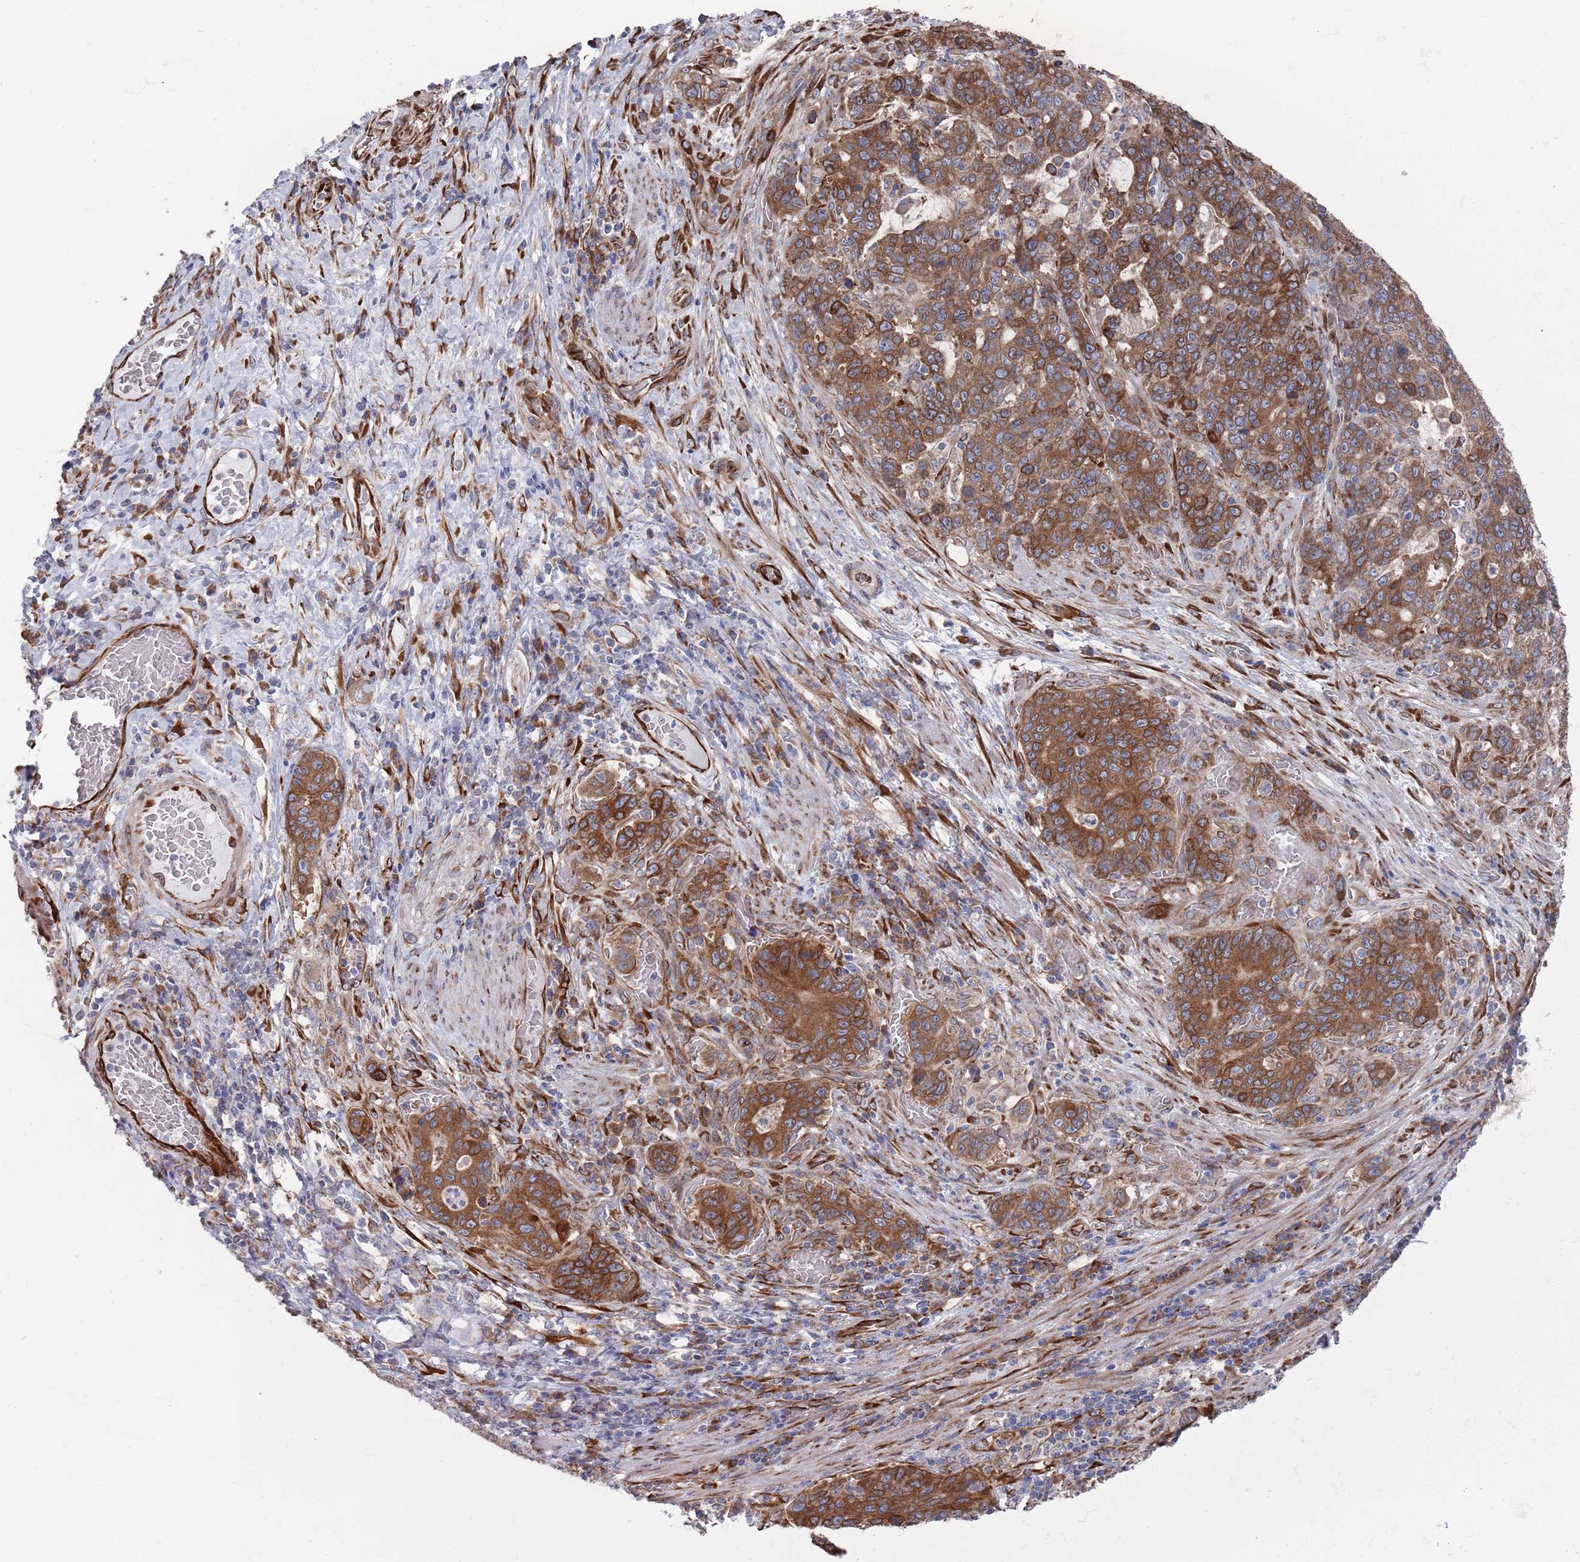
{"staining": {"intensity": "moderate", "quantity": ">75%", "location": "cytoplasmic/membranous"}, "tissue": "stomach cancer", "cell_type": "Tumor cells", "image_type": "cancer", "snomed": [{"axis": "morphology", "description": "Normal tissue, NOS"}, {"axis": "morphology", "description": "Adenocarcinoma, NOS"}, {"axis": "topography", "description": "Stomach"}], "caption": "An image of human stomach cancer stained for a protein displays moderate cytoplasmic/membranous brown staining in tumor cells. (Brightfield microscopy of DAB IHC at high magnification).", "gene": "CCDC106", "patient": {"sex": "female", "age": 64}}